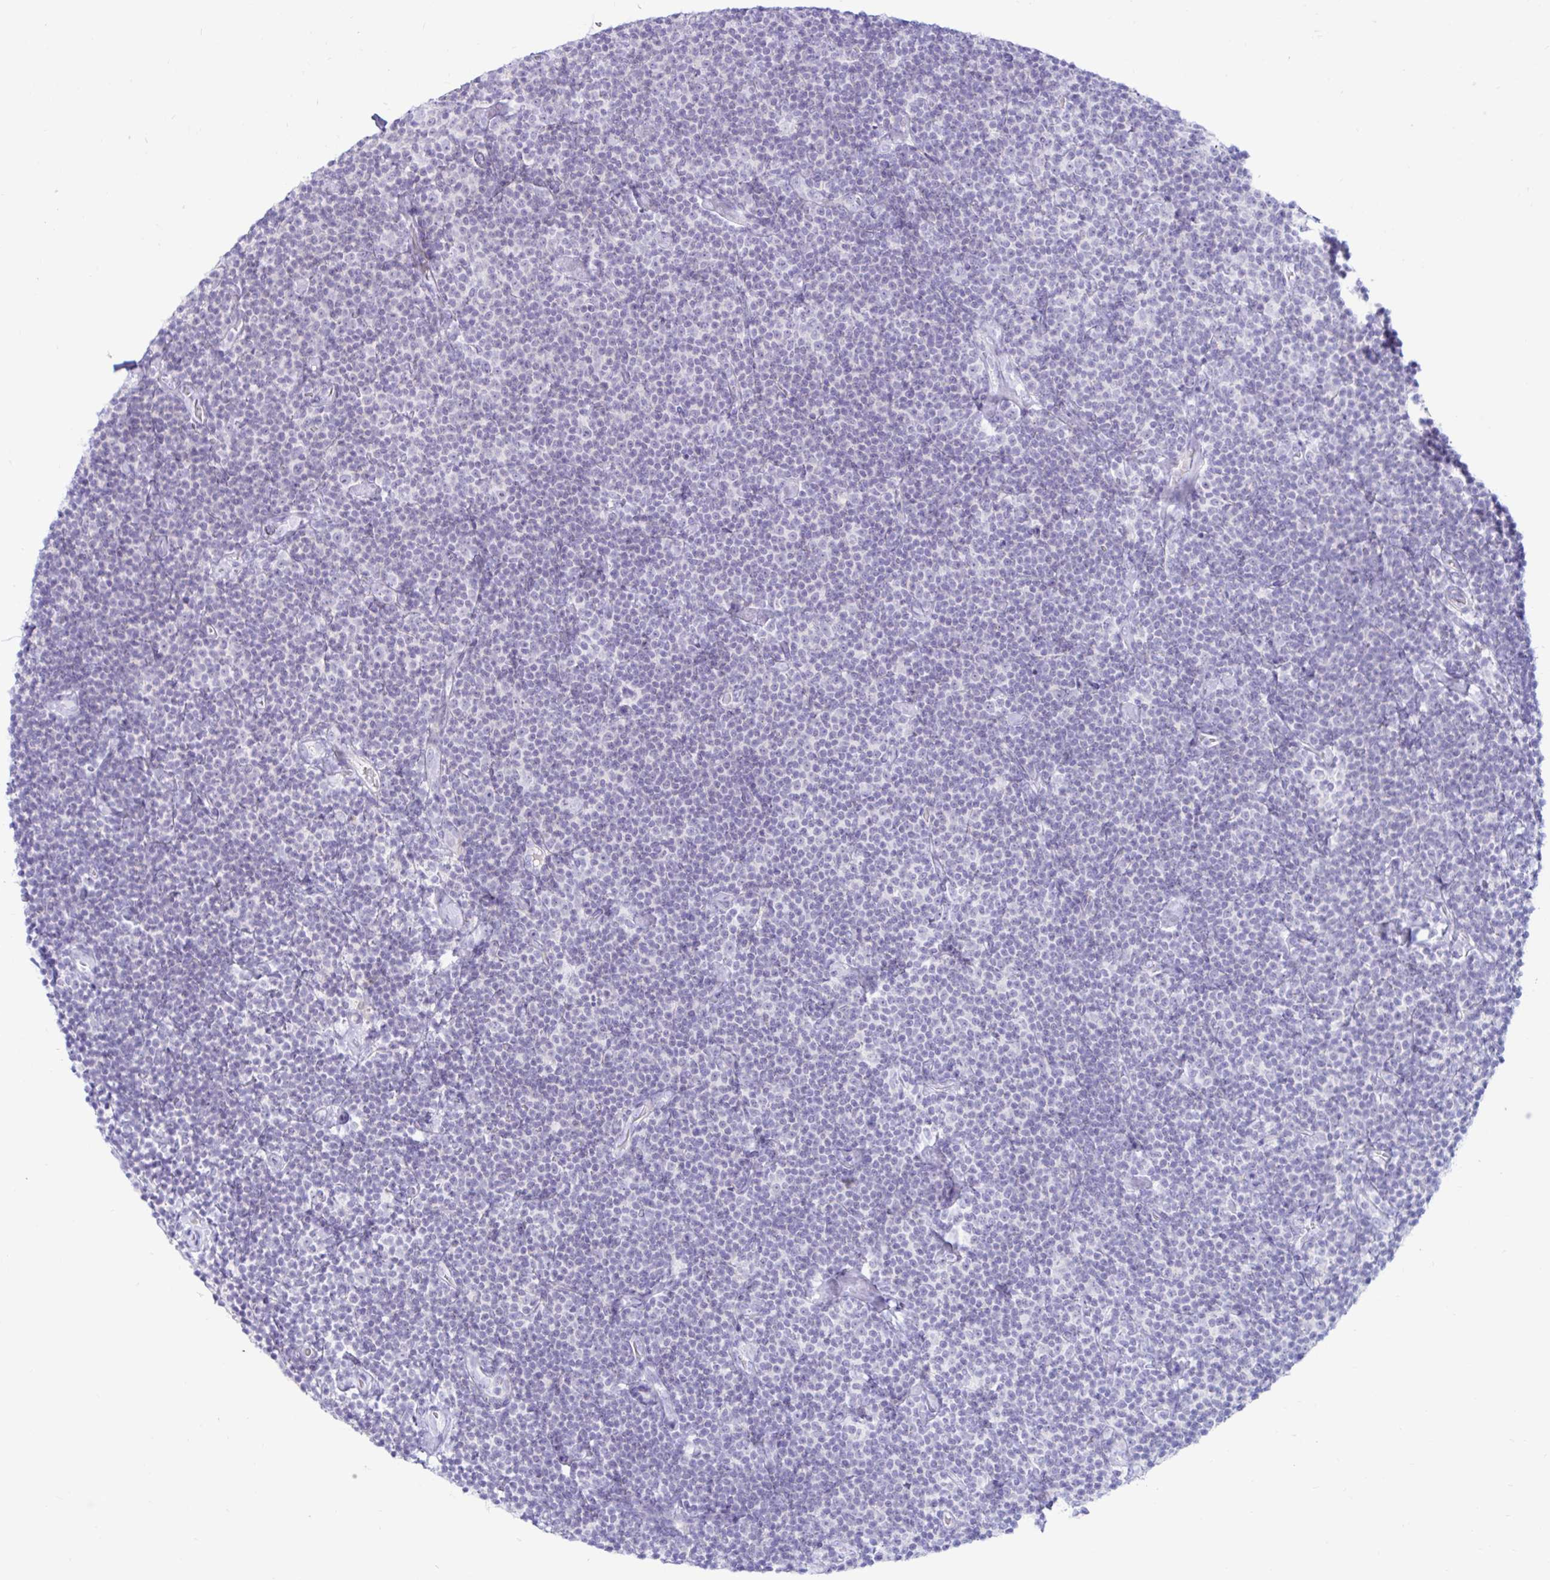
{"staining": {"intensity": "negative", "quantity": "none", "location": "none"}, "tissue": "lymphoma", "cell_type": "Tumor cells", "image_type": "cancer", "snomed": [{"axis": "morphology", "description": "Malignant lymphoma, non-Hodgkin's type, Low grade"}, {"axis": "topography", "description": "Lymph node"}], "caption": "Immunohistochemistry (IHC) micrograph of neoplastic tissue: lymphoma stained with DAB shows no significant protein positivity in tumor cells.", "gene": "BEST1", "patient": {"sex": "male", "age": 81}}